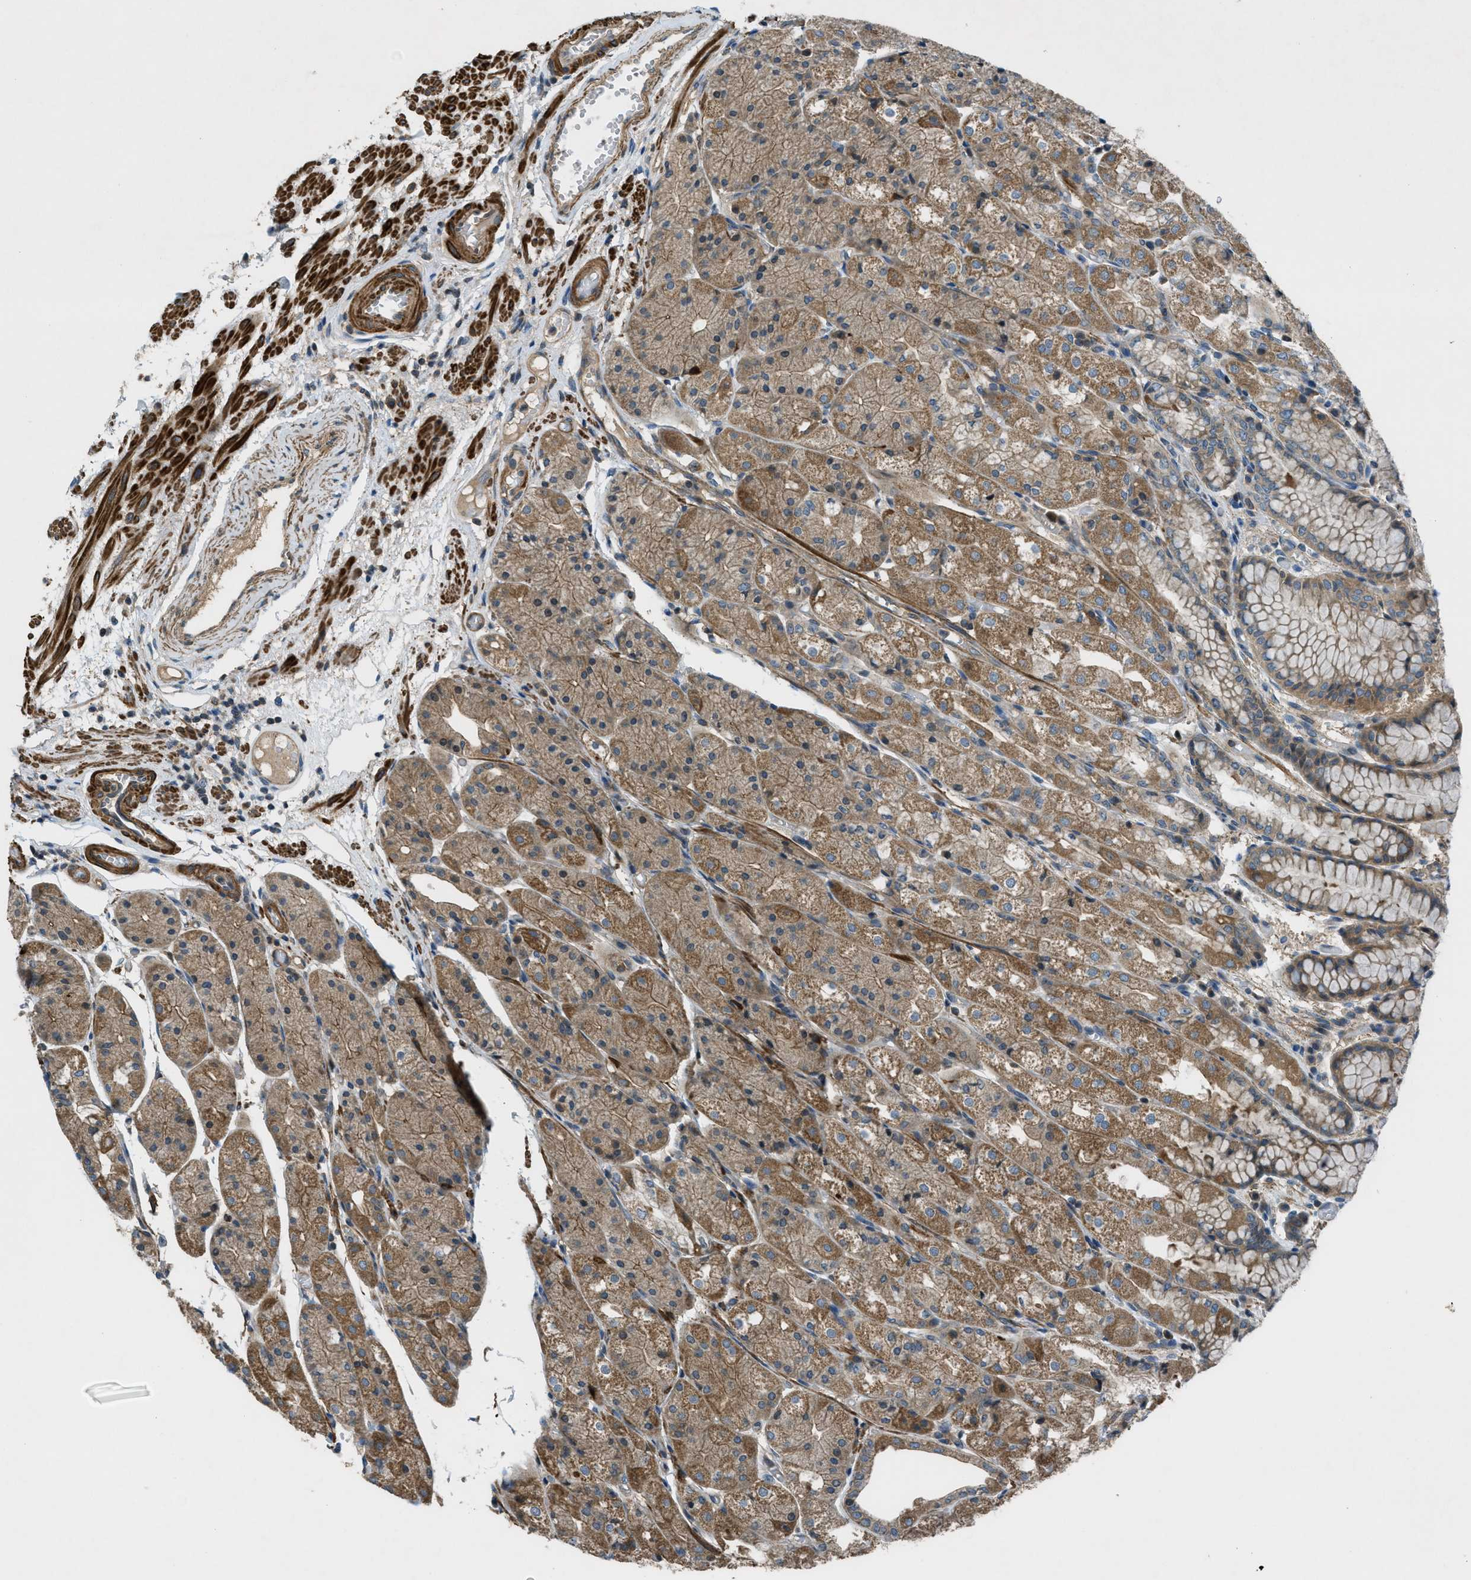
{"staining": {"intensity": "moderate", "quantity": ">75%", "location": "cytoplasmic/membranous"}, "tissue": "stomach", "cell_type": "Glandular cells", "image_type": "normal", "snomed": [{"axis": "morphology", "description": "Normal tissue, NOS"}, {"axis": "topography", "description": "Stomach, upper"}], "caption": "Immunohistochemistry (IHC) micrograph of normal stomach stained for a protein (brown), which demonstrates medium levels of moderate cytoplasmic/membranous positivity in approximately >75% of glandular cells.", "gene": "VEZT", "patient": {"sex": "male", "age": 72}}